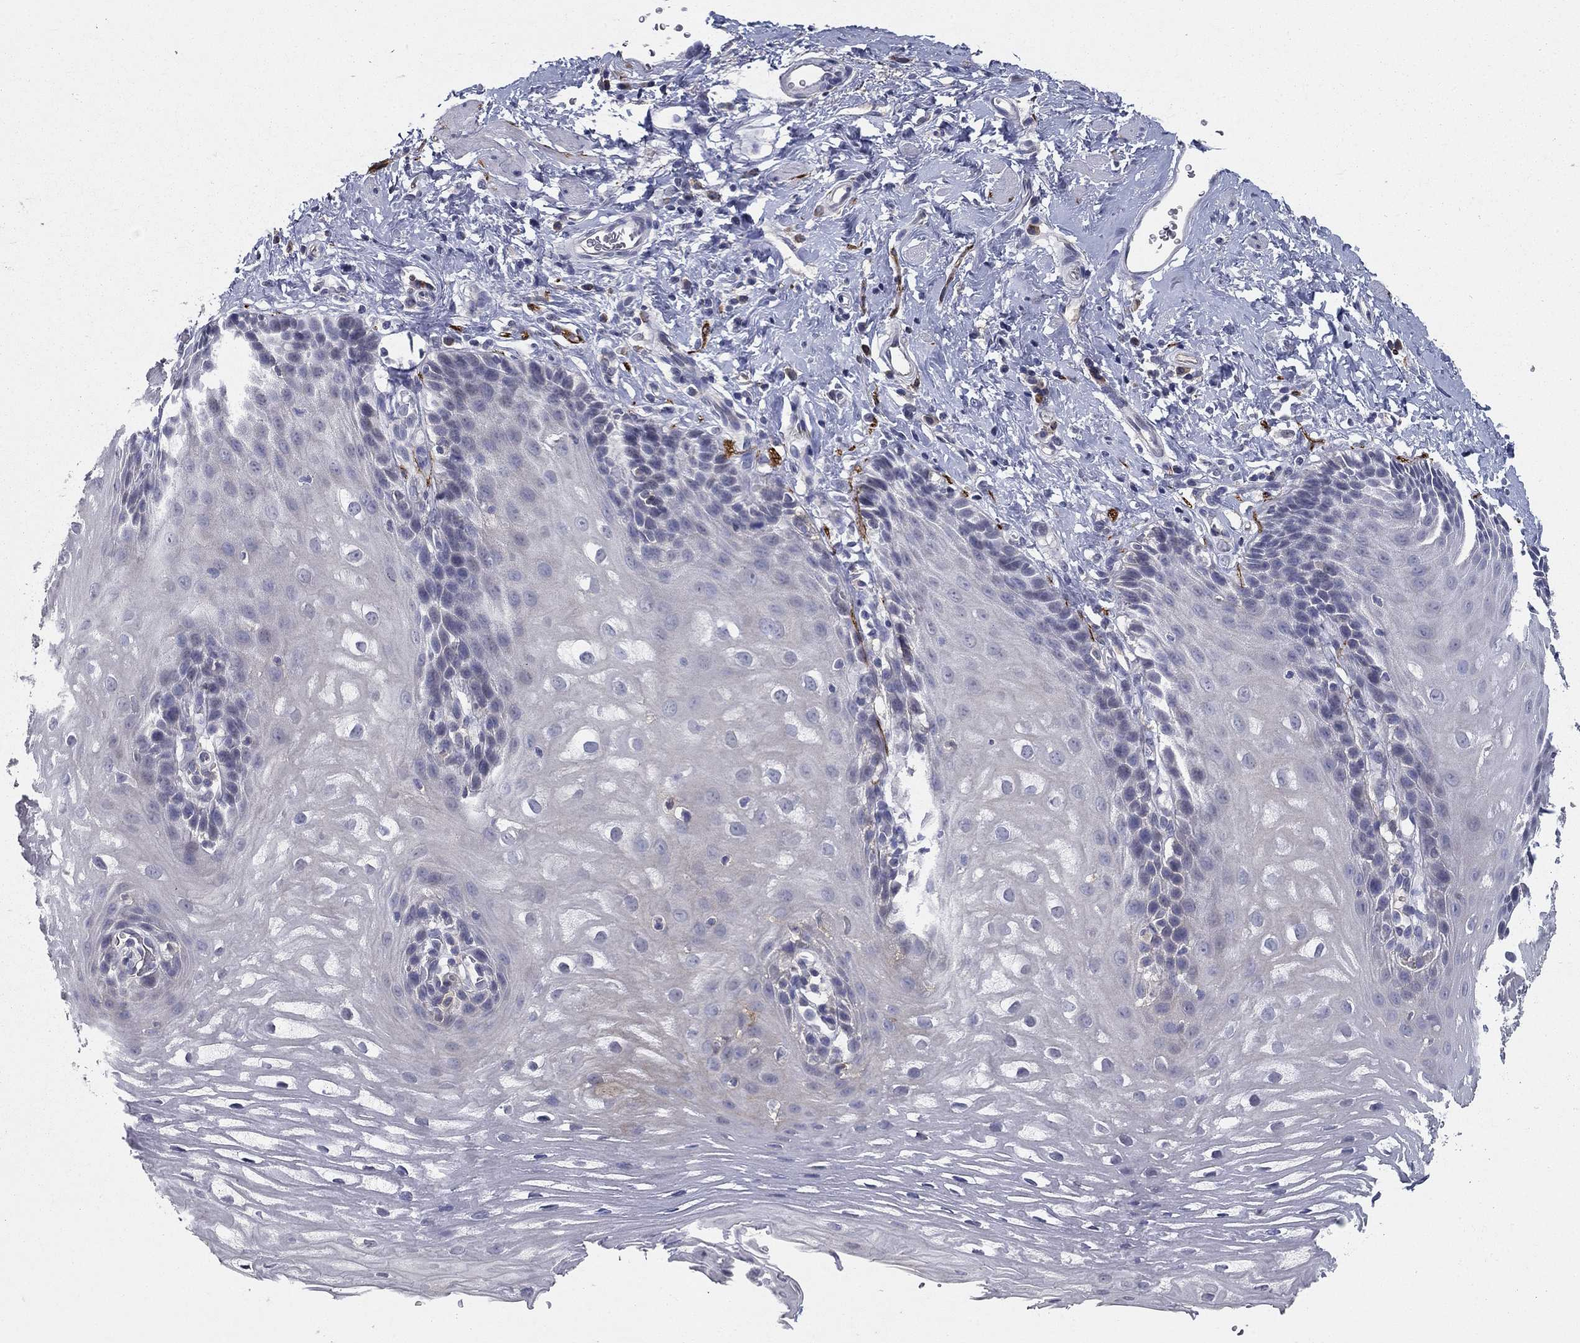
{"staining": {"intensity": "negative", "quantity": "none", "location": "none"}, "tissue": "esophagus", "cell_type": "Squamous epithelial cells", "image_type": "normal", "snomed": [{"axis": "morphology", "description": "Normal tissue, NOS"}, {"axis": "topography", "description": "Esophagus"}], "caption": "This is an immunohistochemistry (IHC) image of normal esophagus. There is no positivity in squamous epithelial cells.", "gene": "CD274", "patient": {"sex": "male", "age": 64}}